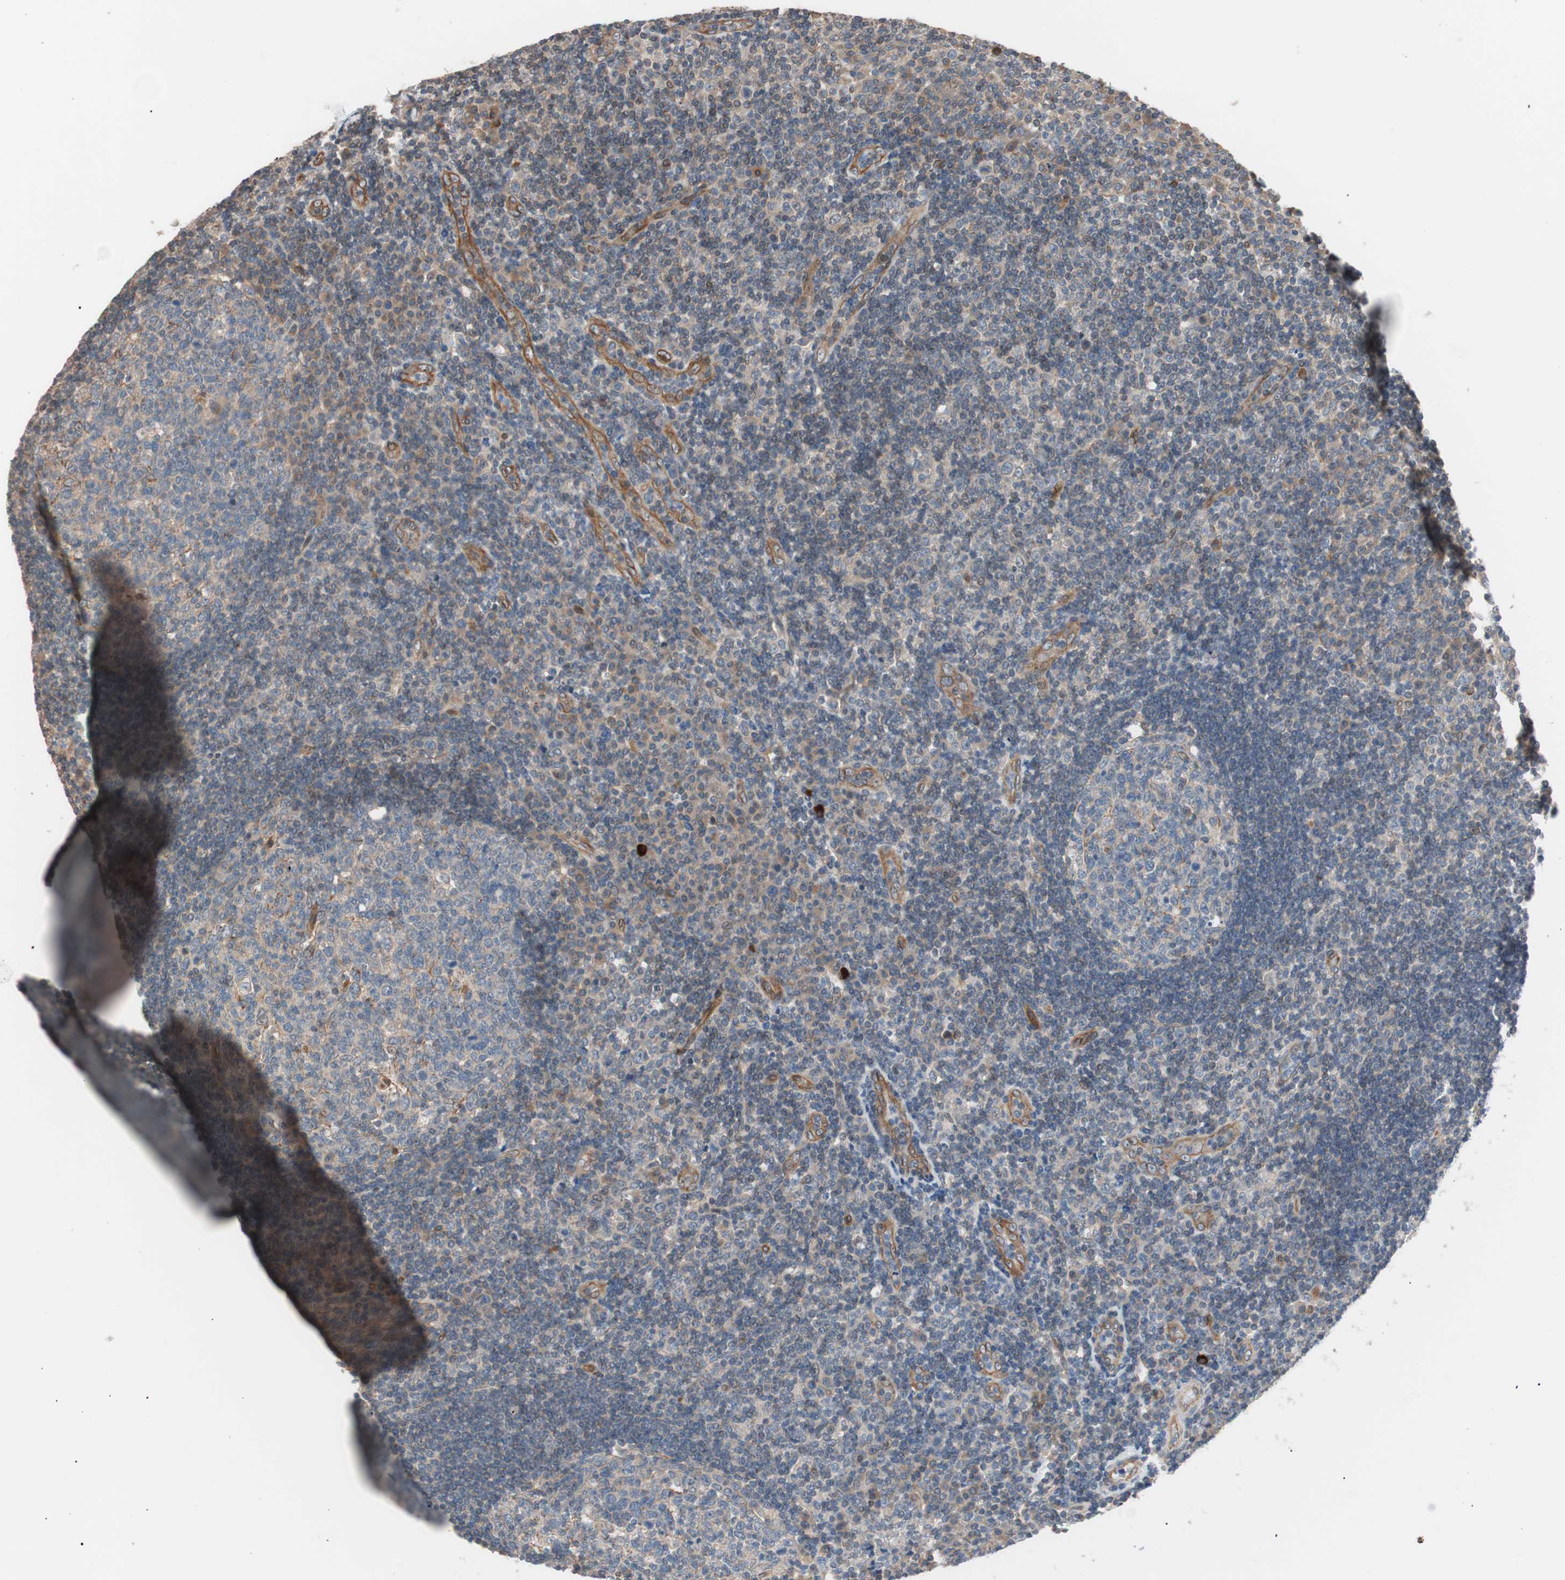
{"staining": {"intensity": "moderate", "quantity": "25%-75%", "location": "cytoplasmic/membranous"}, "tissue": "tonsil", "cell_type": "Germinal center cells", "image_type": "normal", "snomed": [{"axis": "morphology", "description": "Normal tissue, NOS"}, {"axis": "topography", "description": "Tonsil"}], "caption": "The immunohistochemical stain labels moderate cytoplasmic/membranous positivity in germinal center cells of benign tonsil.", "gene": "SMG1", "patient": {"sex": "female", "age": 40}}